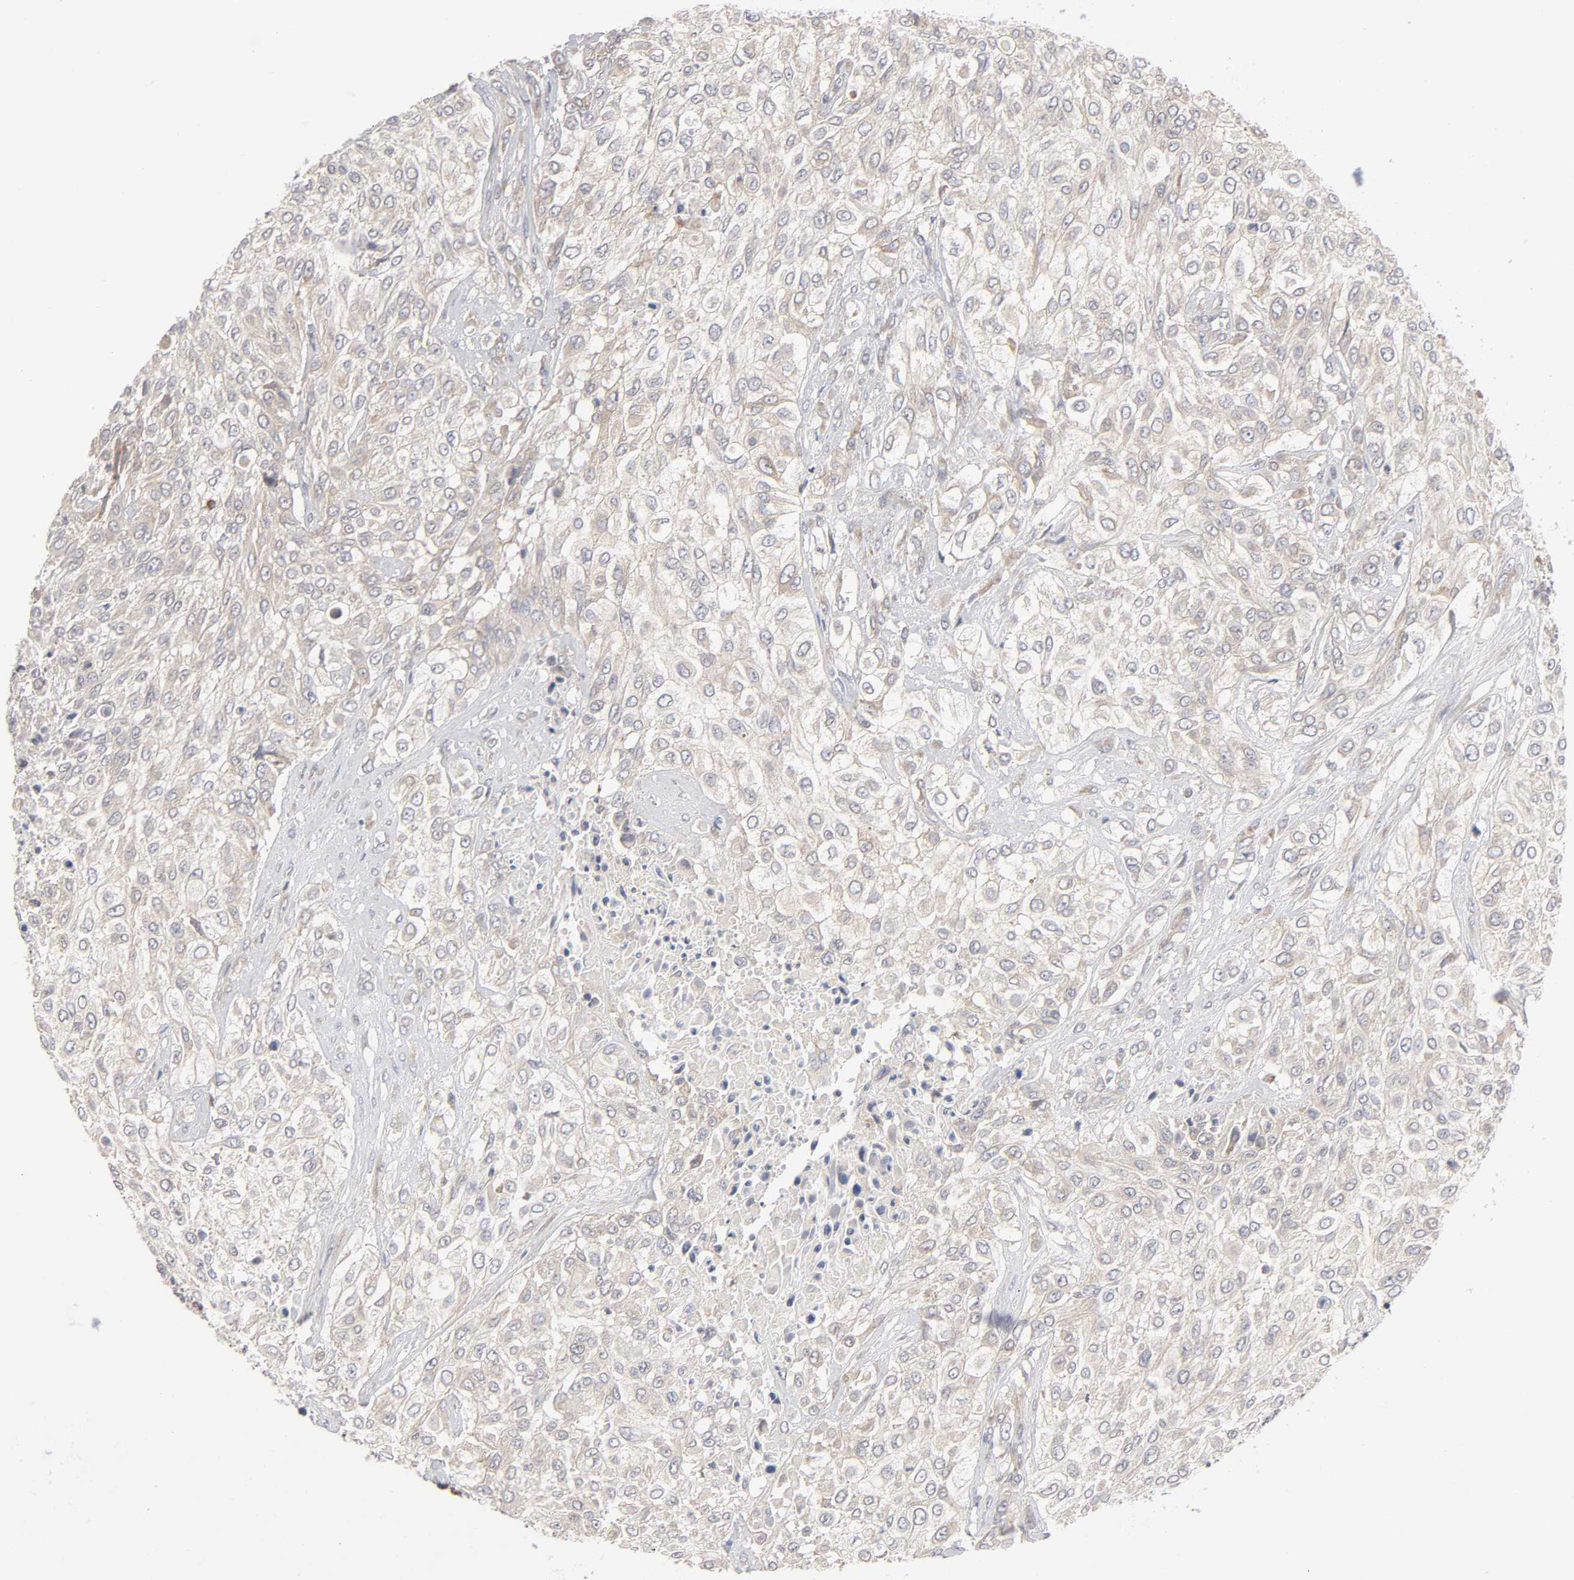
{"staining": {"intensity": "weak", "quantity": "25%-75%", "location": "cytoplasmic/membranous"}, "tissue": "urothelial cancer", "cell_type": "Tumor cells", "image_type": "cancer", "snomed": [{"axis": "morphology", "description": "Urothelial carcinoma, High grade"}, {"axis": "topography", "description": "Urinary bladder"}], "caption": "A micrograph showing weak cytoplasmic/membranous expression in about 25%-75% of tumor cells in urothelial cancer, as visualized by brown immunohistochemical staining.", "gene": "IL4R", "patient": {"sex": "male", "age": 57}}